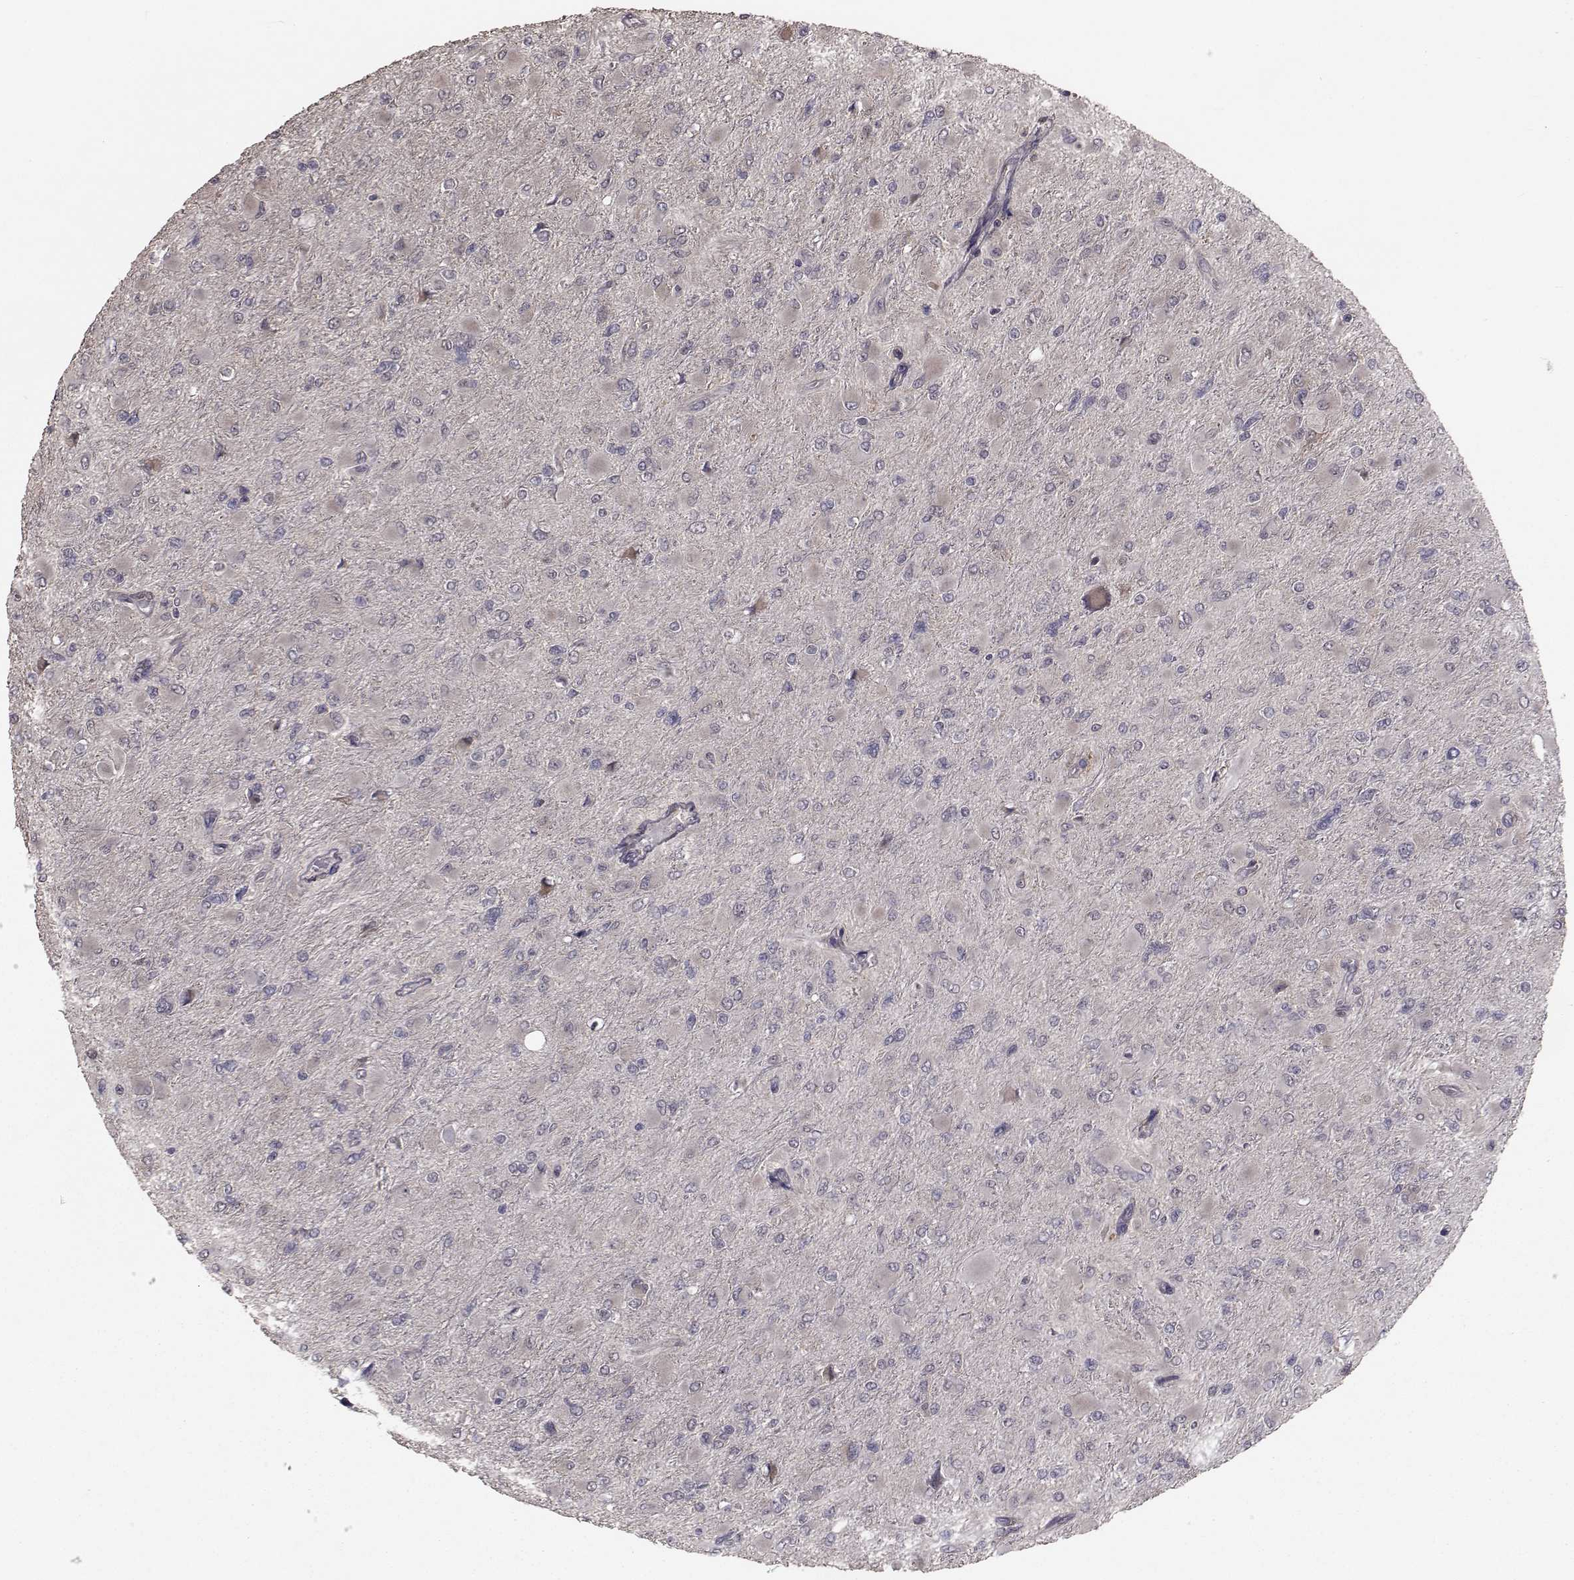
{"staining": {"intensity": "negative", "quantity": "none", "location": "none"}, "tissue": "glioma", "cell_type": "Tumor cells", "image_type": "cancer", "snomed": [{"axis": "morphology", "description": "Glioma, malignant, High grade"}, {"axis": "topography", "description": "Cerebral cortex"}], "caption": "Human malignant glioma (high-grade) stained for a protein using IHC reveals no positivity in tumor cells.", "gene": "TRIP10", "patient": {"sex": "female", "age": 36}}